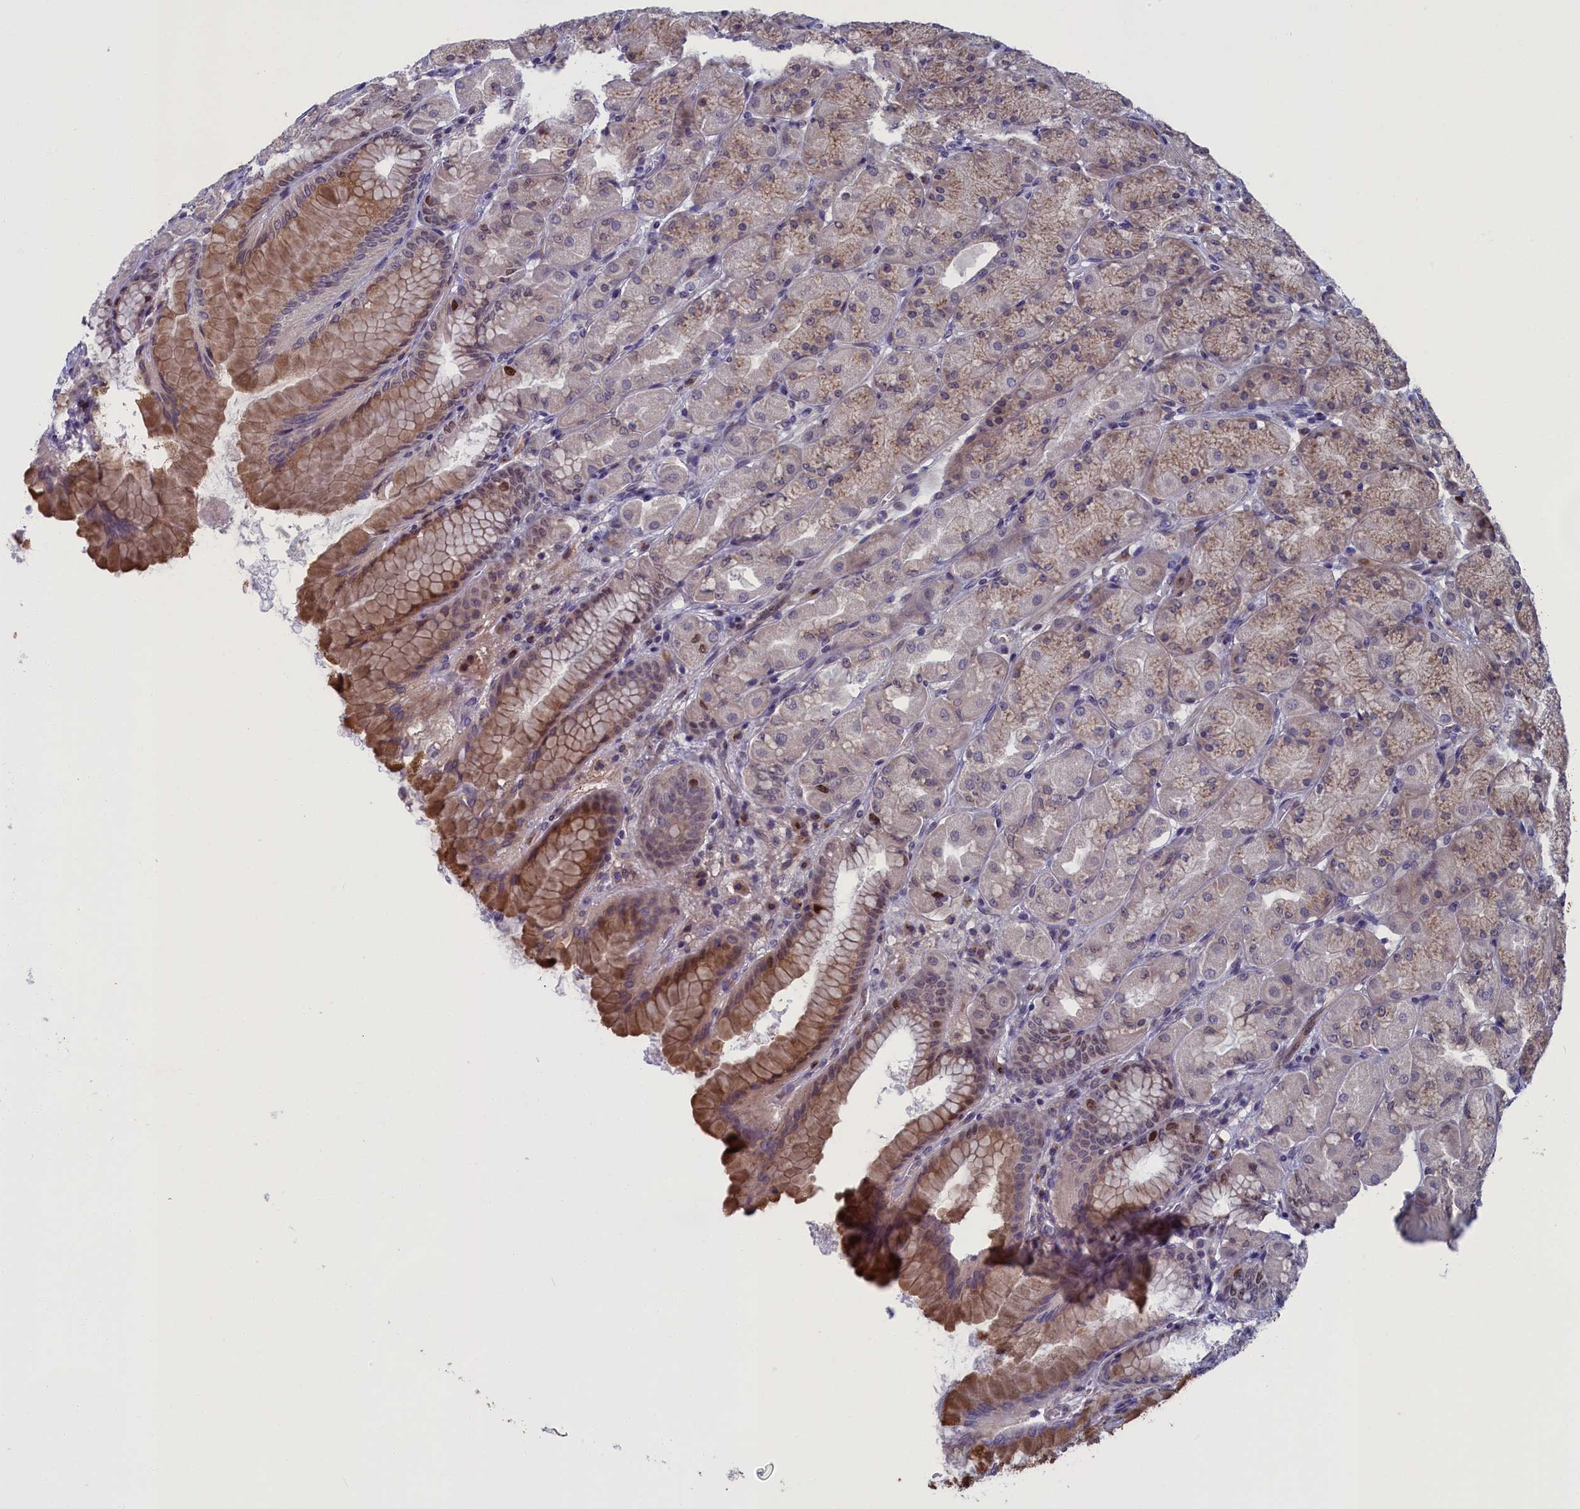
{"staining": {"intensity": "moderate", "quantity": "25%-75%", "location": "cytoplasmic/membranous"}, "tissue": "stomach", "cell_type": "Glandular cells", "image_type": "normal", "snomed": [{"axis": "morphology", "description": "Normal tissue, NOS"}, {"axis": "topography", "description": "Stomach, upper"}], "caption": "Protein expression by immunohistochemistry exhibits moderate cytoplasmic/membranous expression in about 25%-75% of glandular cells in unremarkable stomach. The staining was performed using DAB (3,3'-diaminobenzidine), with brown indicating positive protein expression. Nuclei are stained blue with hematoxylin.", "gene": "LIG1", "patient": {"sex": "female", "age": 56}}